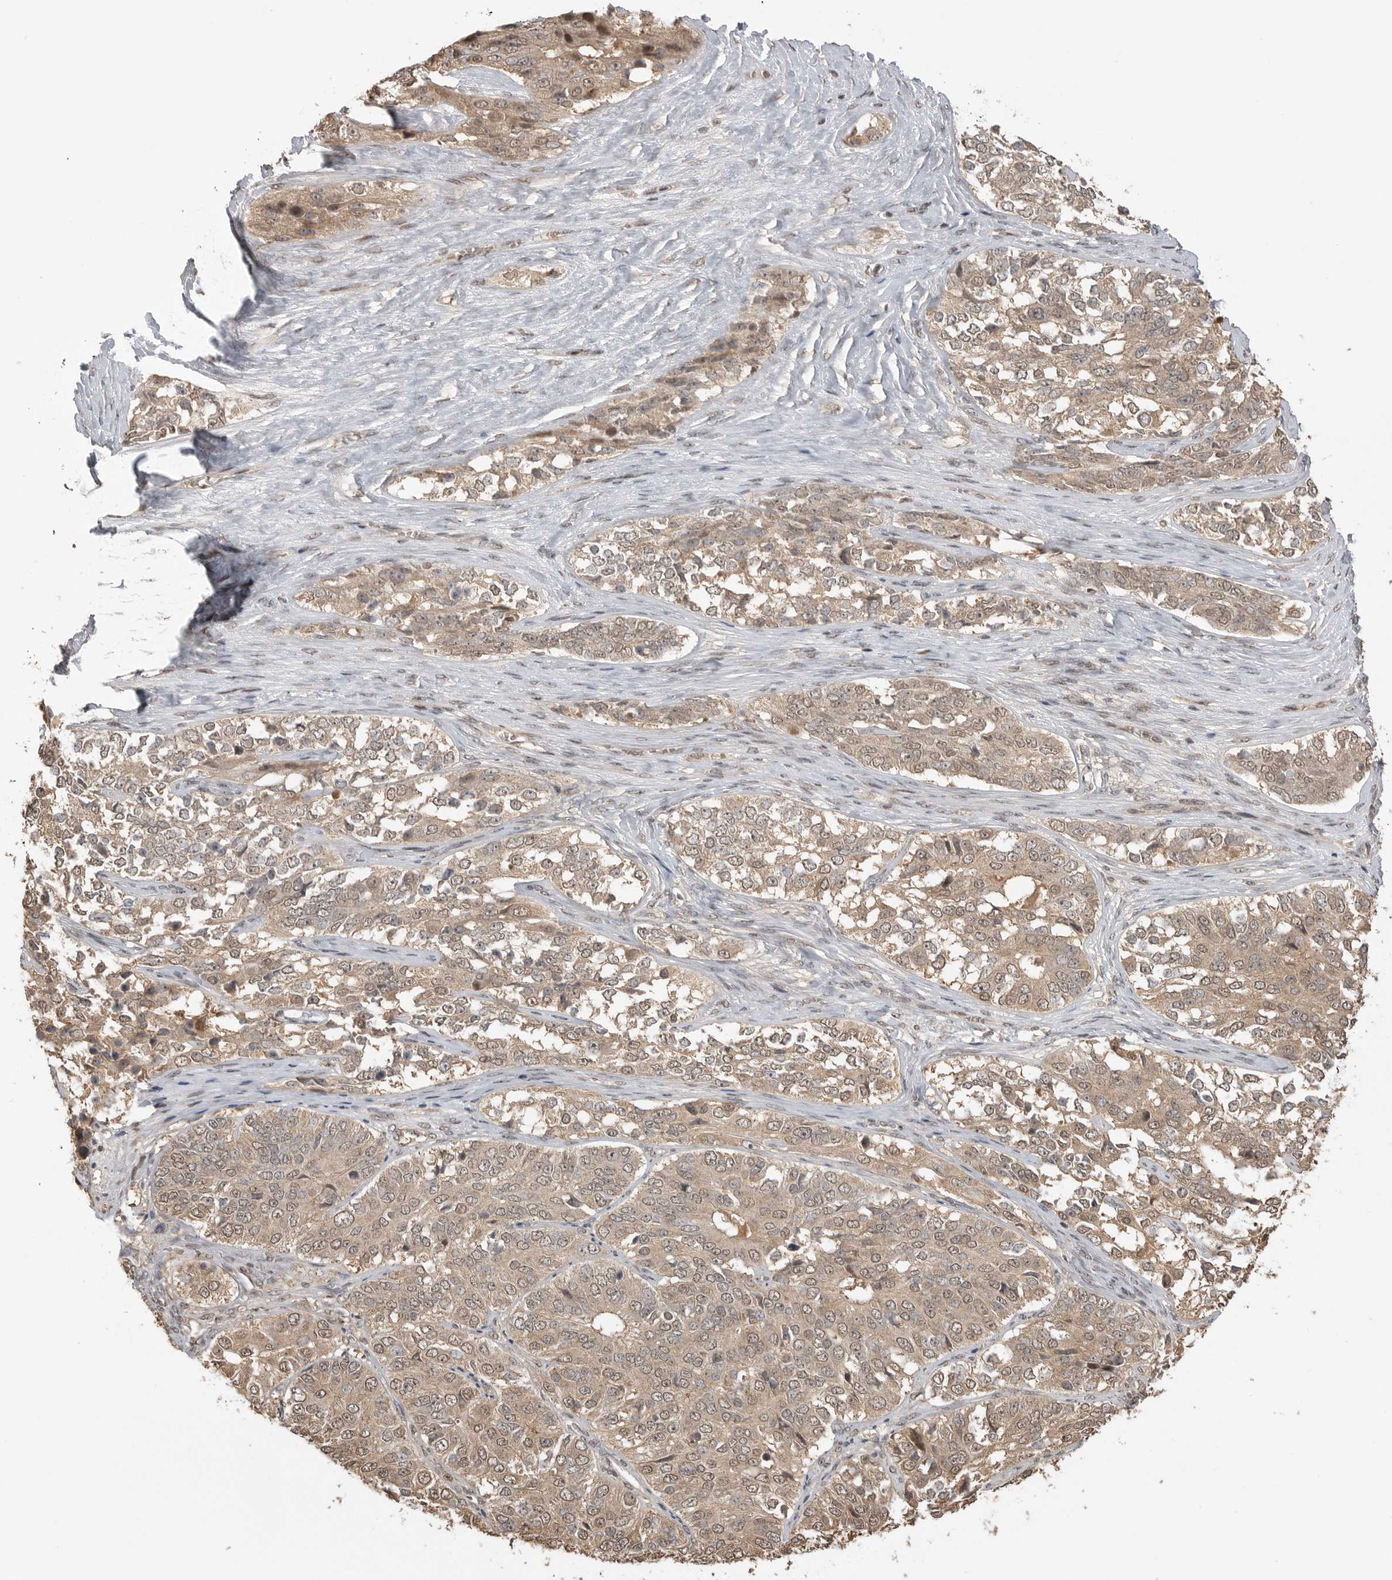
{"staining": {"intensity": "moderate", "quantity": ">75%", "location": "cytoplasmic/membranous,nuclear"}, "tissue": "ovarian cancer", "cell_type": "Tumor cells", "image_type": "cancer", "snomed": [{"axis": "morphology", "description": "Carcinoma, endometroid"}, {"axis": "topography", "description": "Ovary"}], "caption": "Ovarian cancer was stained to show a protein in brown. There is medium levels of moderate cytoplasmic/membranous and nuclear expression in about >75% of tumor cells.", "gene": "ASPSCR1", "patient": {"sex": "female", "age": 51}}